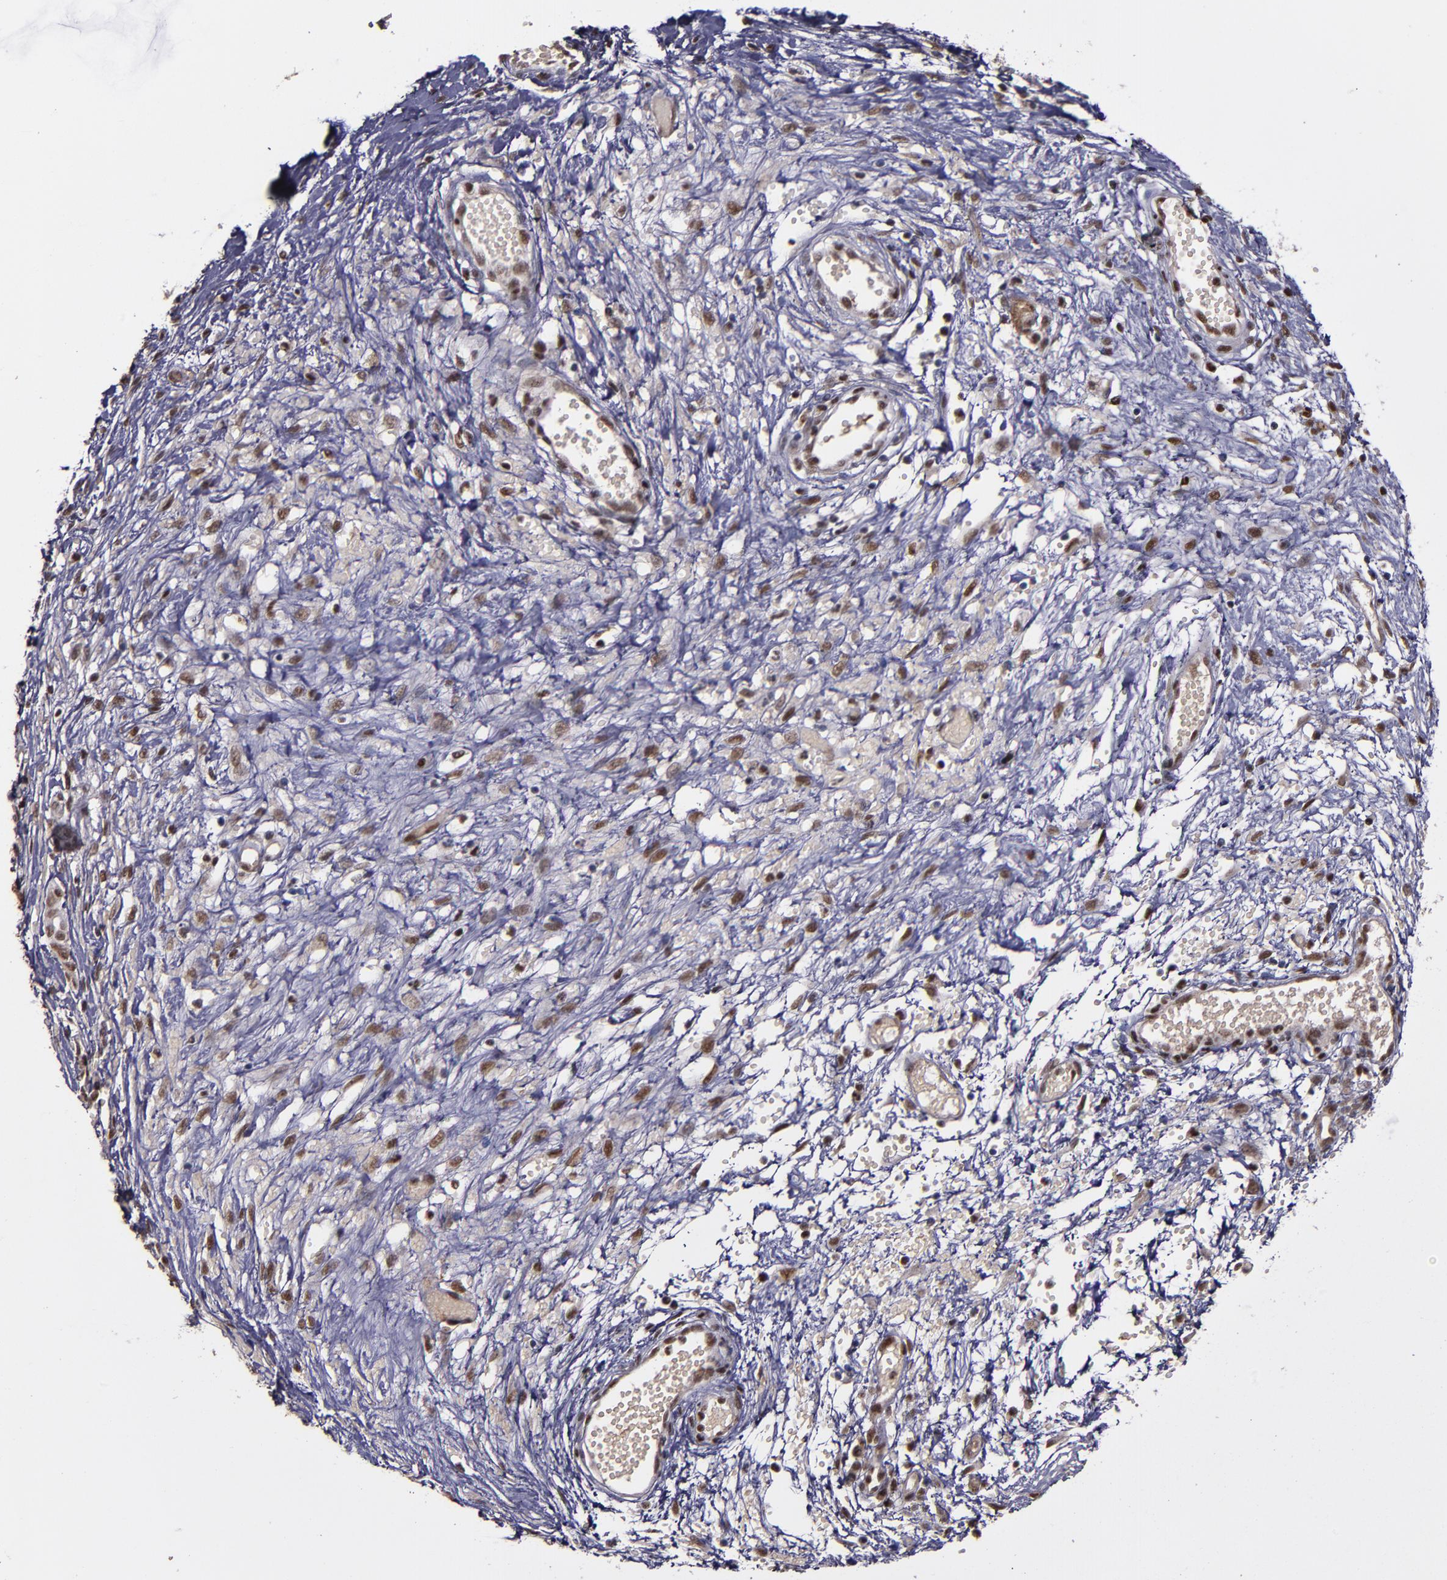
{"staining": {"intensity": "moderate", "quantity": ">75%", "location": "nuclear"}, "tissue": "ovarian cancer", "cell_type": "Tumor cells", "image_type": "cancer", "snomed": [{"axis": "morphology", "description": "Carcinoma, endometroid"}, {"axis": "topography", "description": "Ovary"}], "caption": "This is a histology image of IHC staining of ovarian cancer (endometroid carcinoma), which shows moderate staining in the nuclear of tumor cells.", "gene": "CHEK2", "patient": {"sex": "female", "age": 42}}